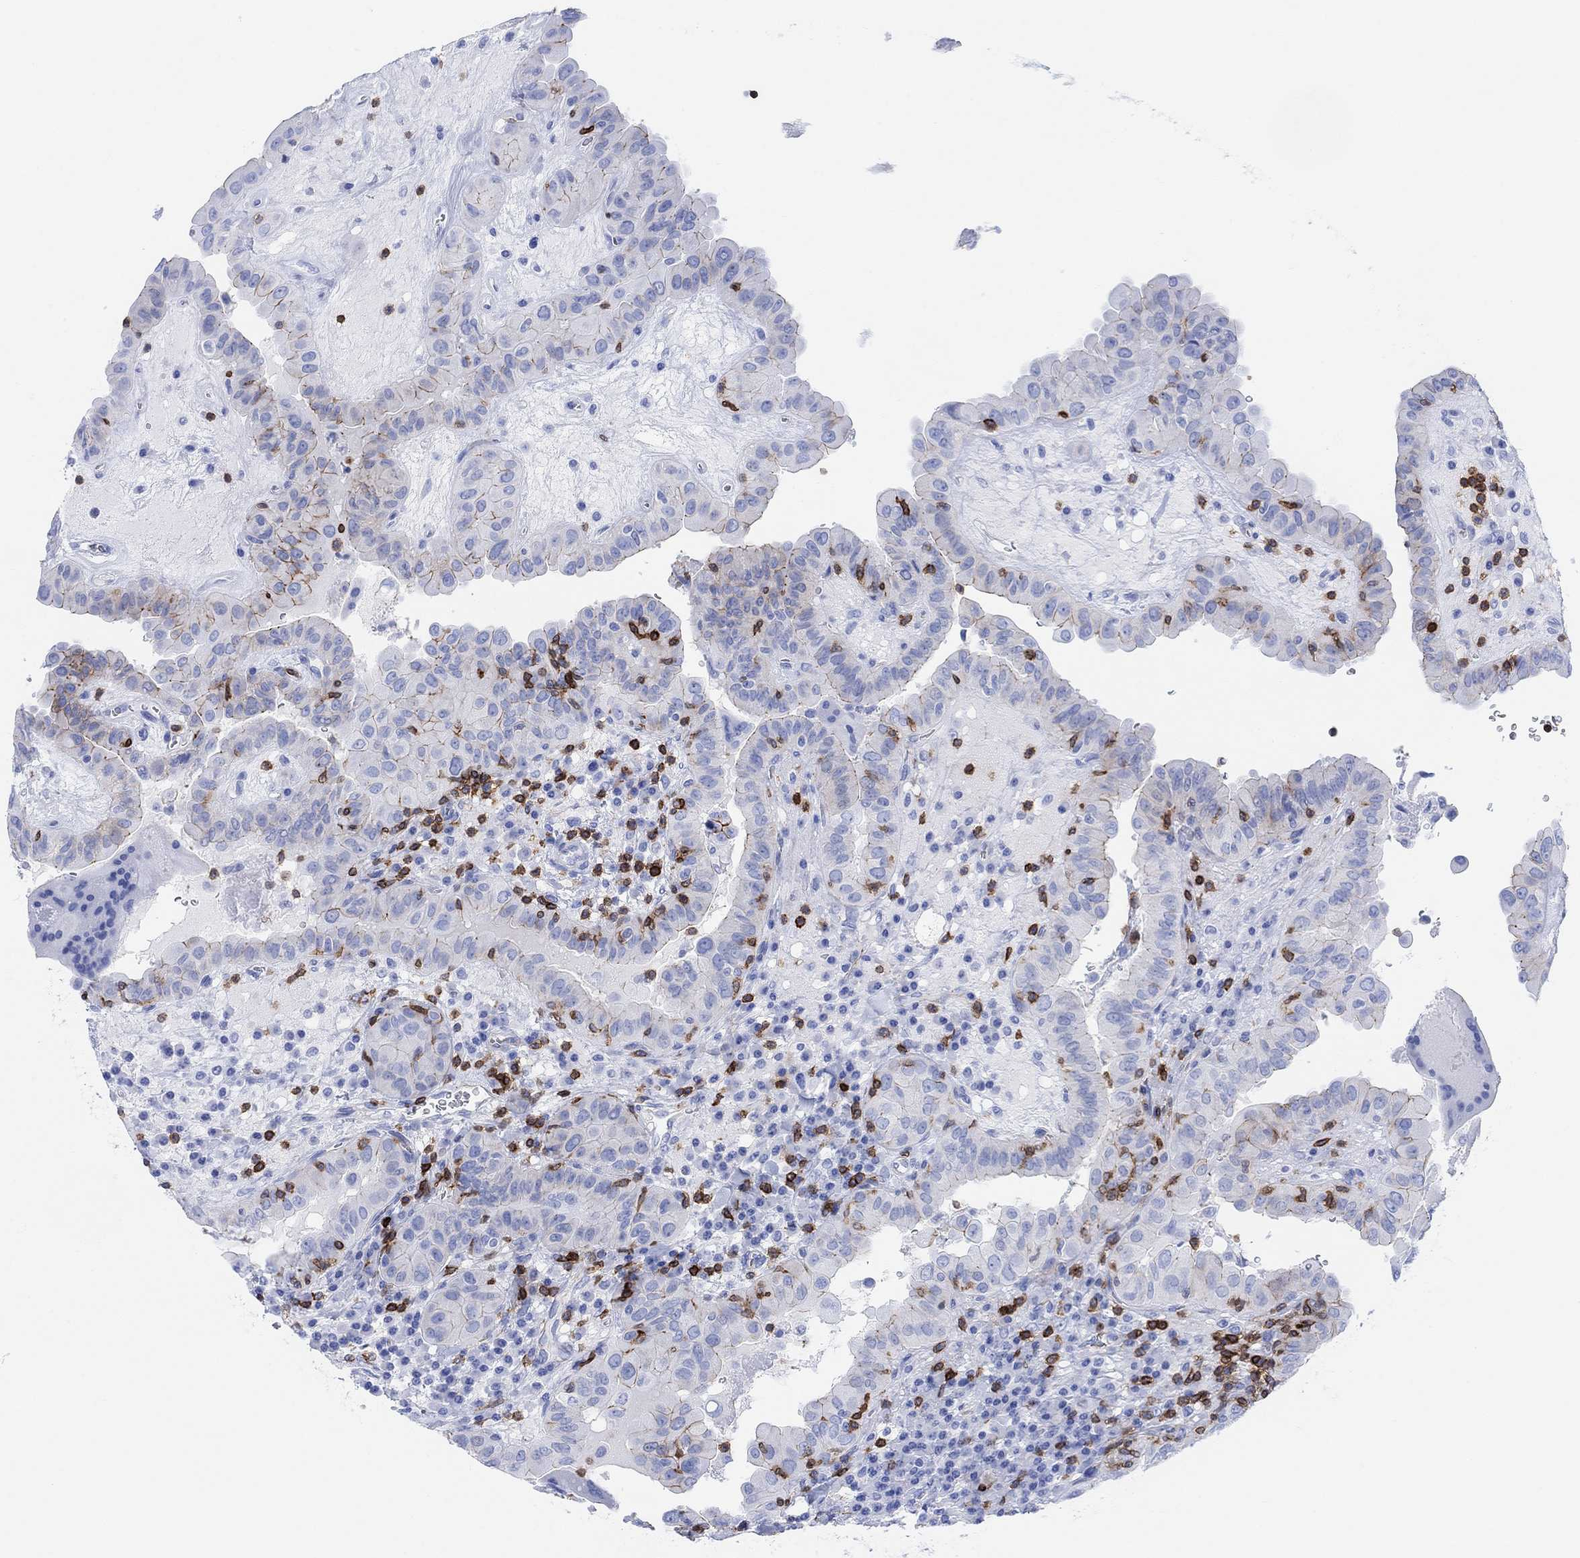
{"staining": {"intensity": "moderate", "quantity": "<25%", "location": "cytoplasmic/membranous"}, "tissue": "thyroid cancer", "cell_type": "Tumor cells", "image_type": "cancer", "snomed": [{"axis": "morphology", "description": "Papillary adenocarcinoma, NOS"}, {"axis": "topography", "description": "Thyroid gland"}], "caption": "Immunohistochemical staining of human papillary adenocarcinoma (thyroid) demonstrates low levels of moderate cytoplasmic/membranous protein expression in about <25% of tumor cells.", "gene": "GPR65", "patient": {"sex": "female", "age": 37}}